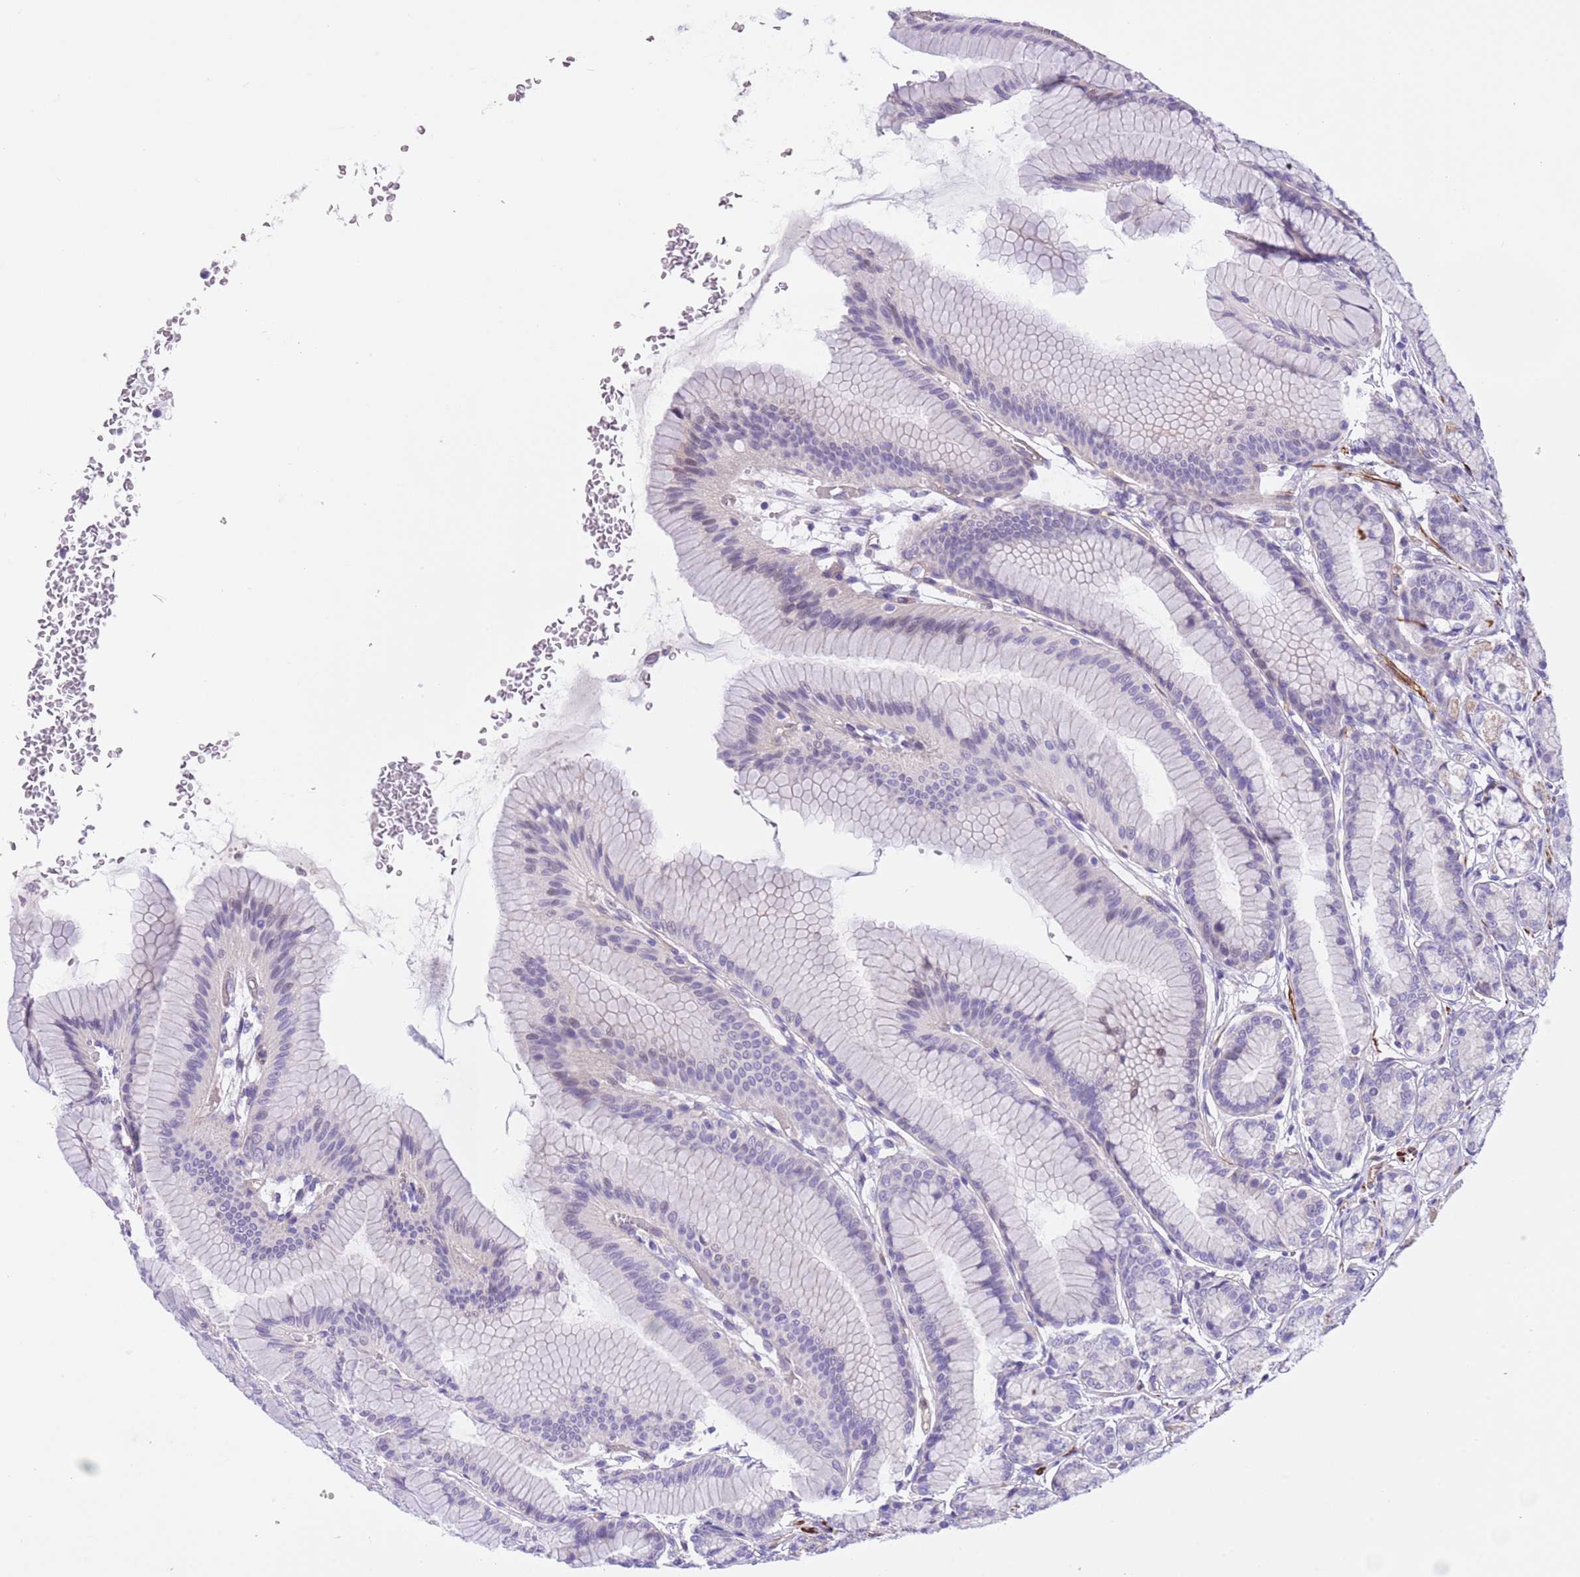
{"staining": {"intensity": "moderate", "quantity": "25%-75%", "location": "cytoplasmic/membranous"}, "tissue": "stomach", "cell_type": "Glandular cells", "image_type": "normal", "snomed": [{"axis": "morphology", "description": "Normal tissue, NOS"}, {"axis": "morphology", "description": "Adenocarcinoma, NOS"}, {"axis": "morphology", "description": "Adenocarcinoma, High grade"}, {"axis": "topography", "description": "Stomach, upper"}, {"axis": "topography", "description": "Stomach"}], "caption": "Stomach stained for a protein (brown) displays moderate cytoplasmic/membranous positive expression in about 25%-75% of glandular cells.", "gene": "NET1", "patient": {"sex": "female", "age": 65}}